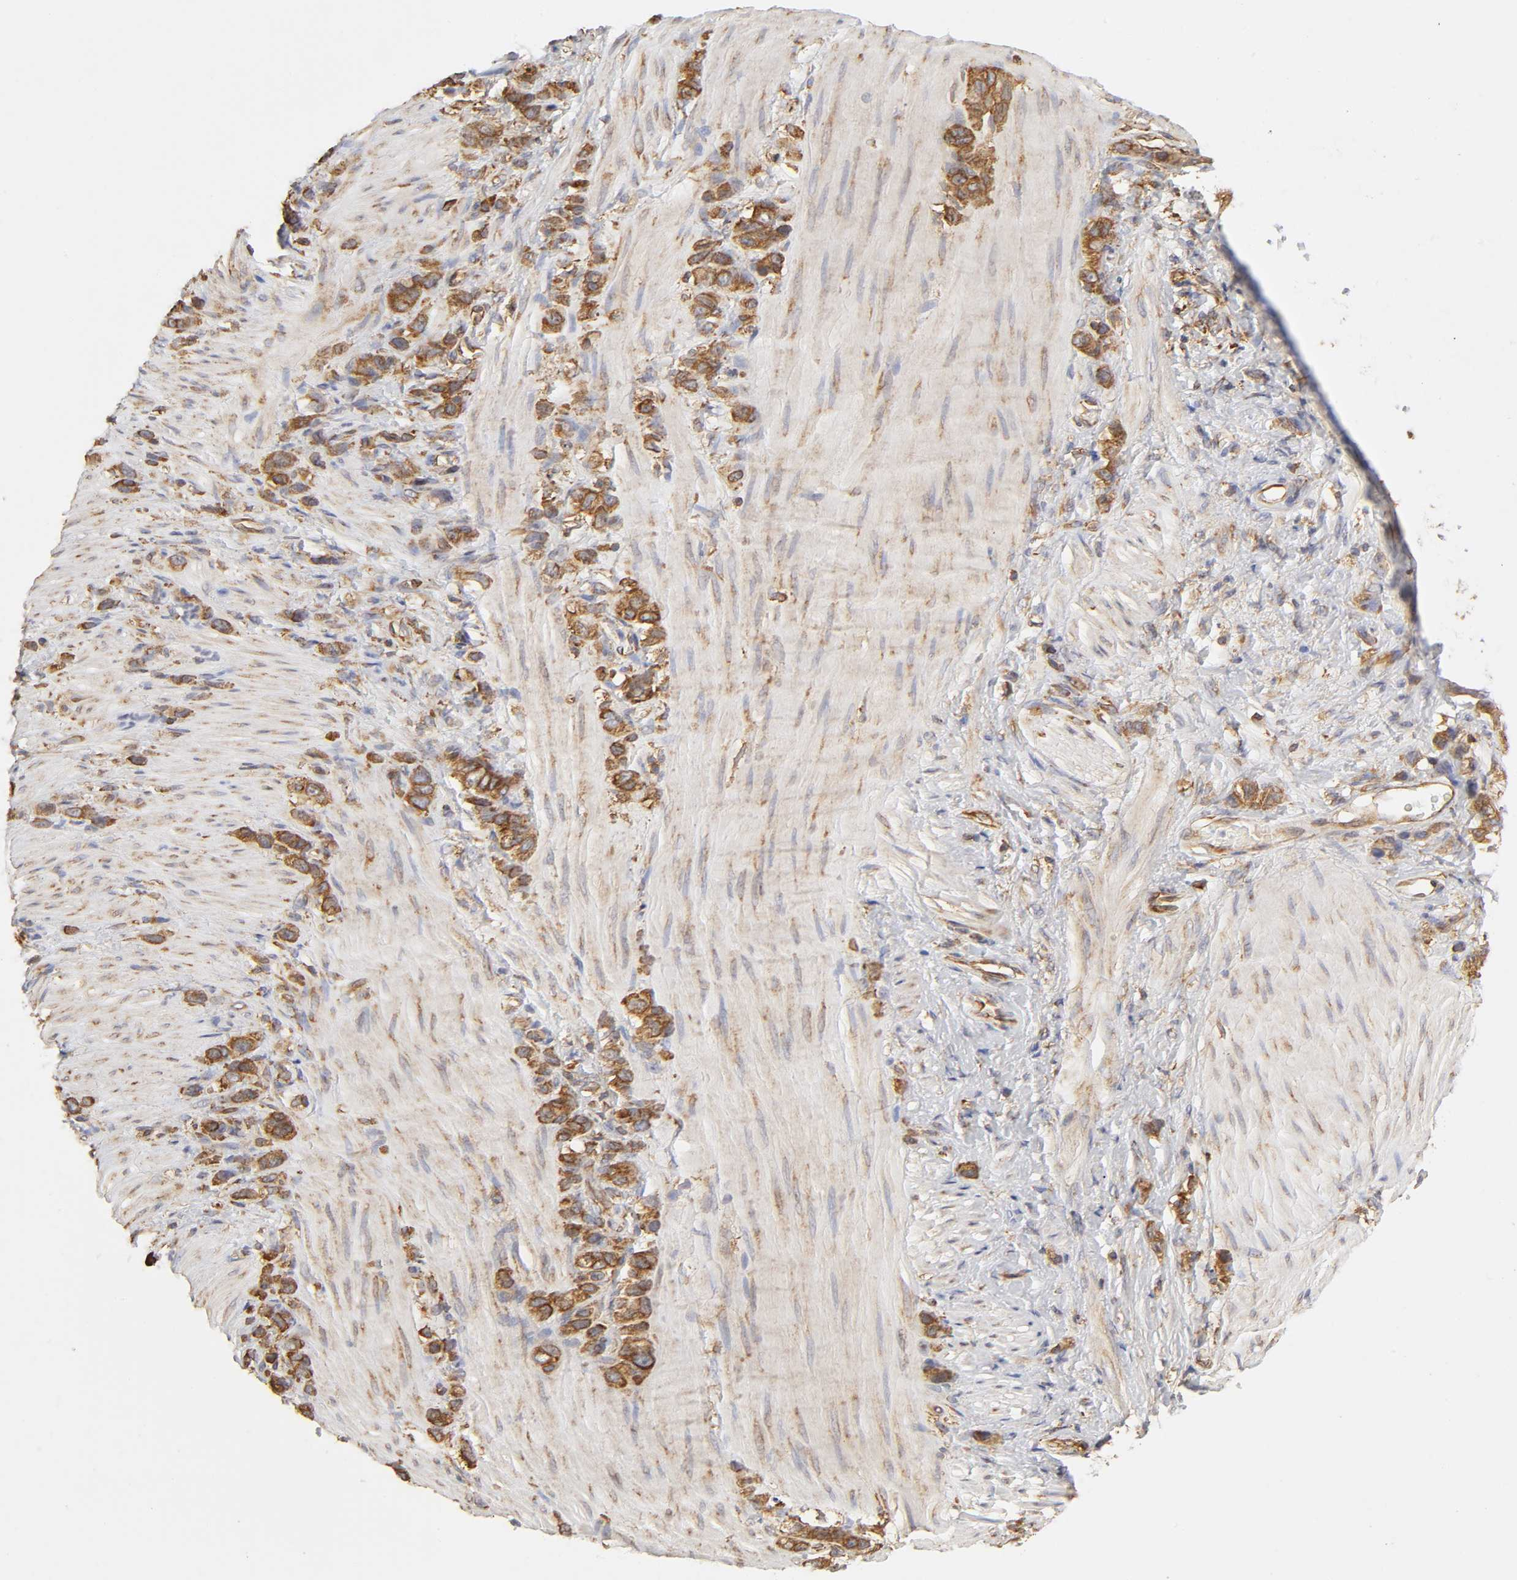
{"staining": {"intensity": "strong", "quantity": ">75%", "location": "cytoplasmic/membranous"}, "tissue": "stomach cancer", "cell_type": "Tumor cells", "image_type": "cancer", "snomed": [{"axis": "morphology", "description": "Normal tissue, NOS"}, {"axis": "morphology", "description": "Adenocarcinoma, NOS"}, {"axis": "morphology", "description": "Adenocarcinoma, High grade"}, {"axis": "topography", "description": "Stomach, upper"}, {"axis": "topography", "description": "Stomach"}], "caption": "Protein expression analysis of human stomach cancer reveals strong cytoplasmic/membranous expression in approximately >75% of tumor cells. Nuclei are stained in blue.", "gene": "RPL14", "patient": {"sex": "female", "age": 65}}